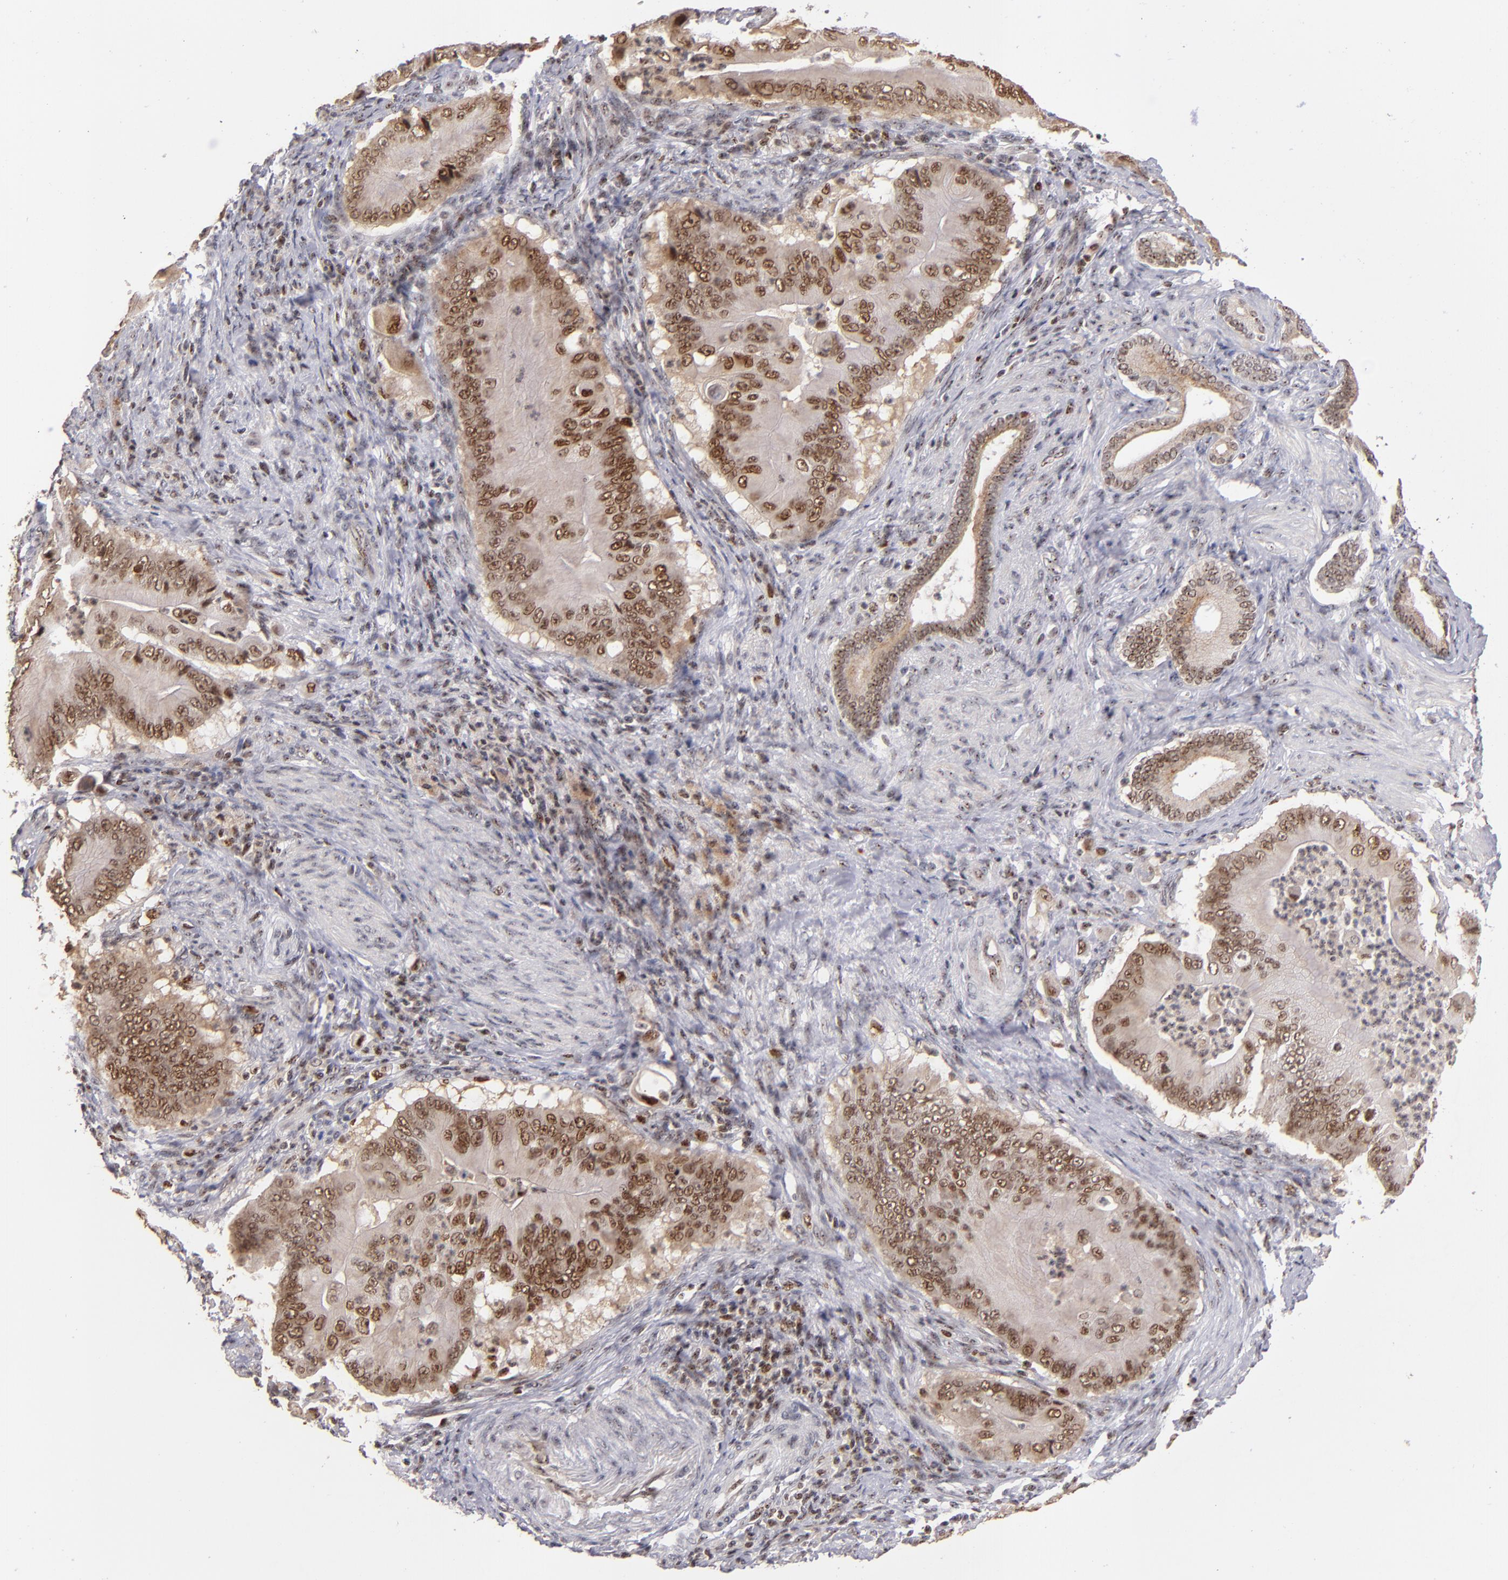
{"staining": {"intensity": "moderate", "quantity": ">75%", "location": "cytoplasmic/membranous,nuclear"}, "tissue": "pancreatic cancer", "cell_type": "Tumor cells", "image_type": "cancer", "snomed": [{"axis": "morphology", "description": "Adenocarcinoma, NOS"}, {"axis": "topography", "description": "Pancreas"}], "caption": "This is an image of IHC staining of pancreatic cancer (adenocarcinoma), which shows moderate positivity in the cytoplasmic/membranous and nuclear of tumor cells.", "gene": "PCNX4", "patient": {"sex": "male", "age": 62}}